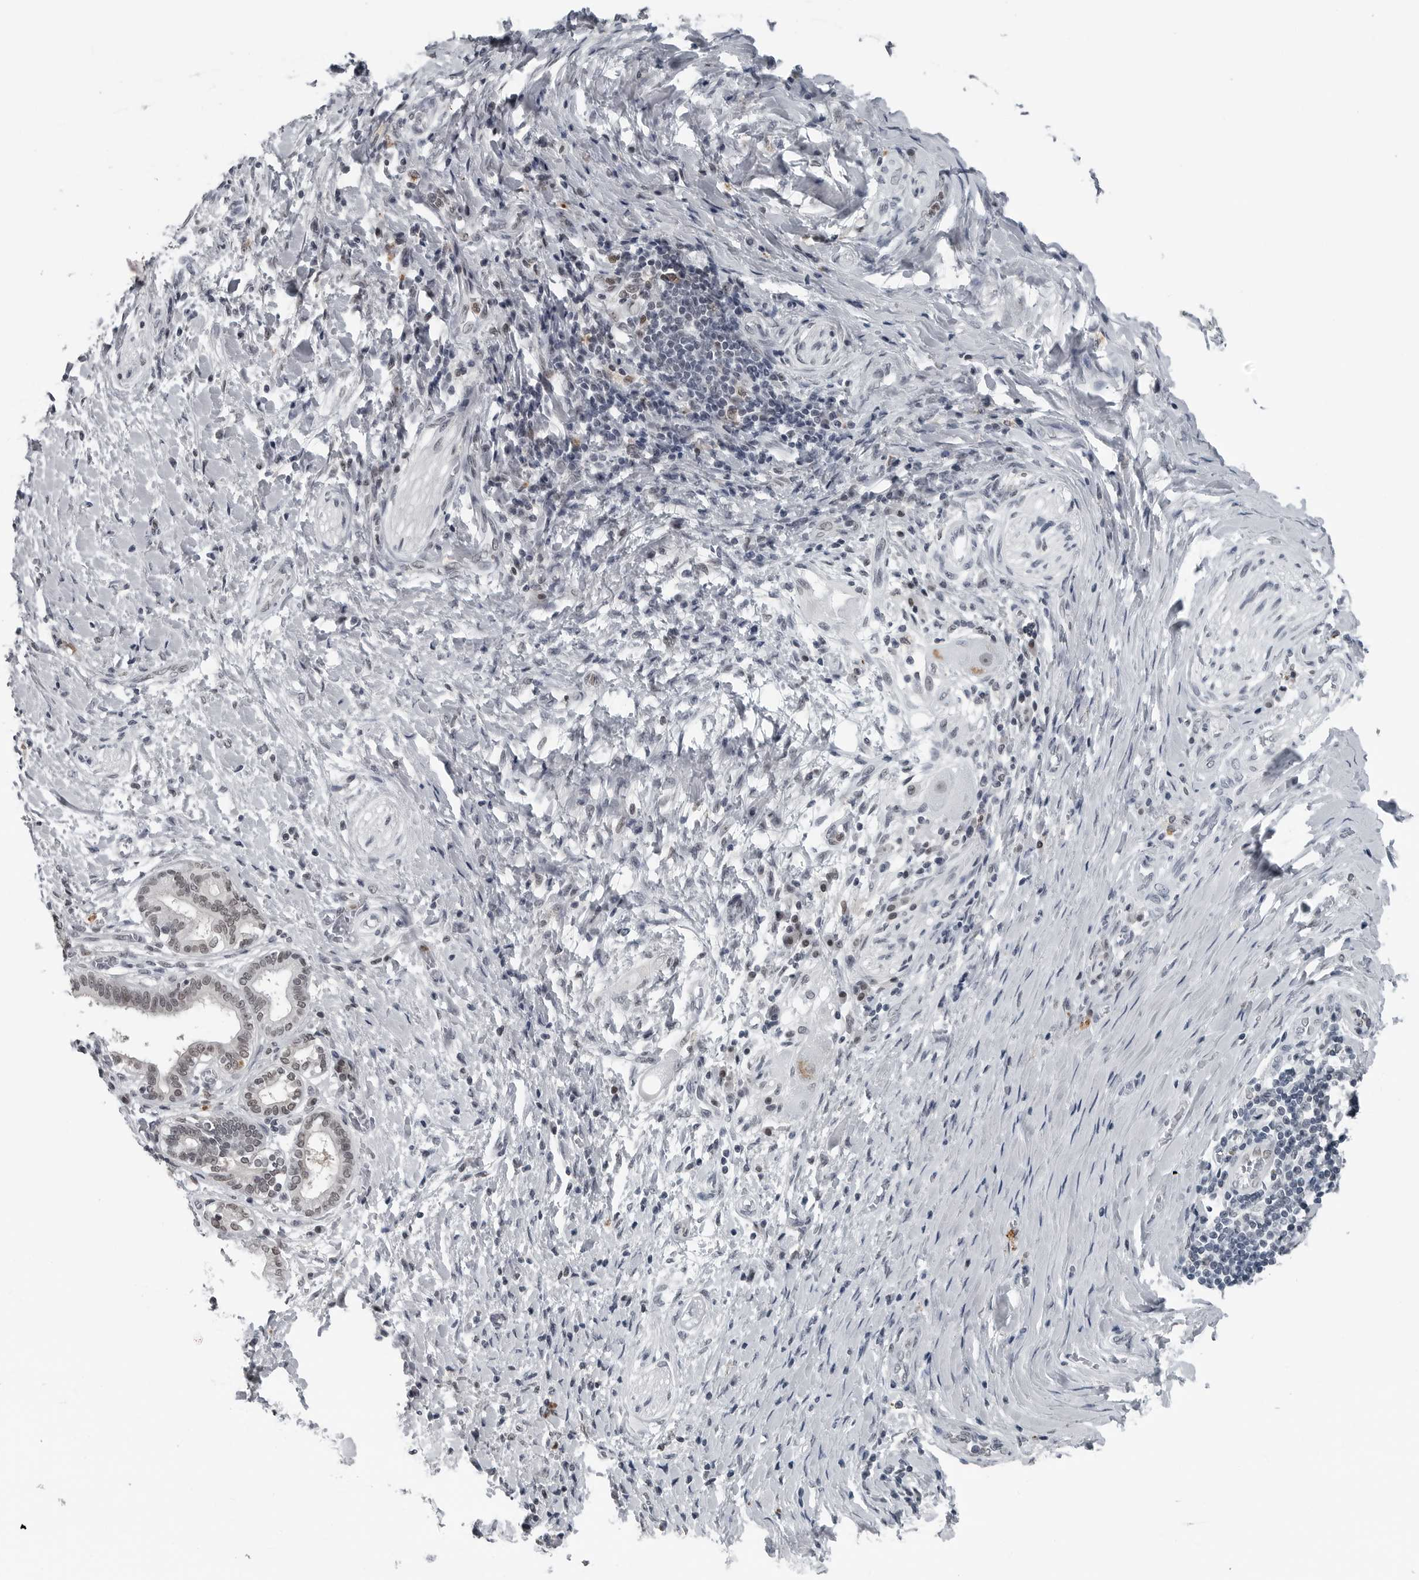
{"staining": {"intensity": "weak", "quantity": "25%-75%", "location": "nuclear"}, "tissue": "pancreatic cancer", "cell_type": "Tumor cells", "image_type": "cancer", "snomed": [{"axis": "morphology", "description": "Adenocarcinoma, NOS"}, {"axis": "topography", "description": "Pancreas"}], "caption": "Tumor cells show low levels of weak nuclear staining in about 25%-75% of cells in adenocarcinoma (pancreatic). (DAB (3,3'-diaminobenzidine) IHC, brown staining for protein, blue staining for nuclei).", "gene": "AKR1A1", "patient": {"sex": "male", "age": 58}}